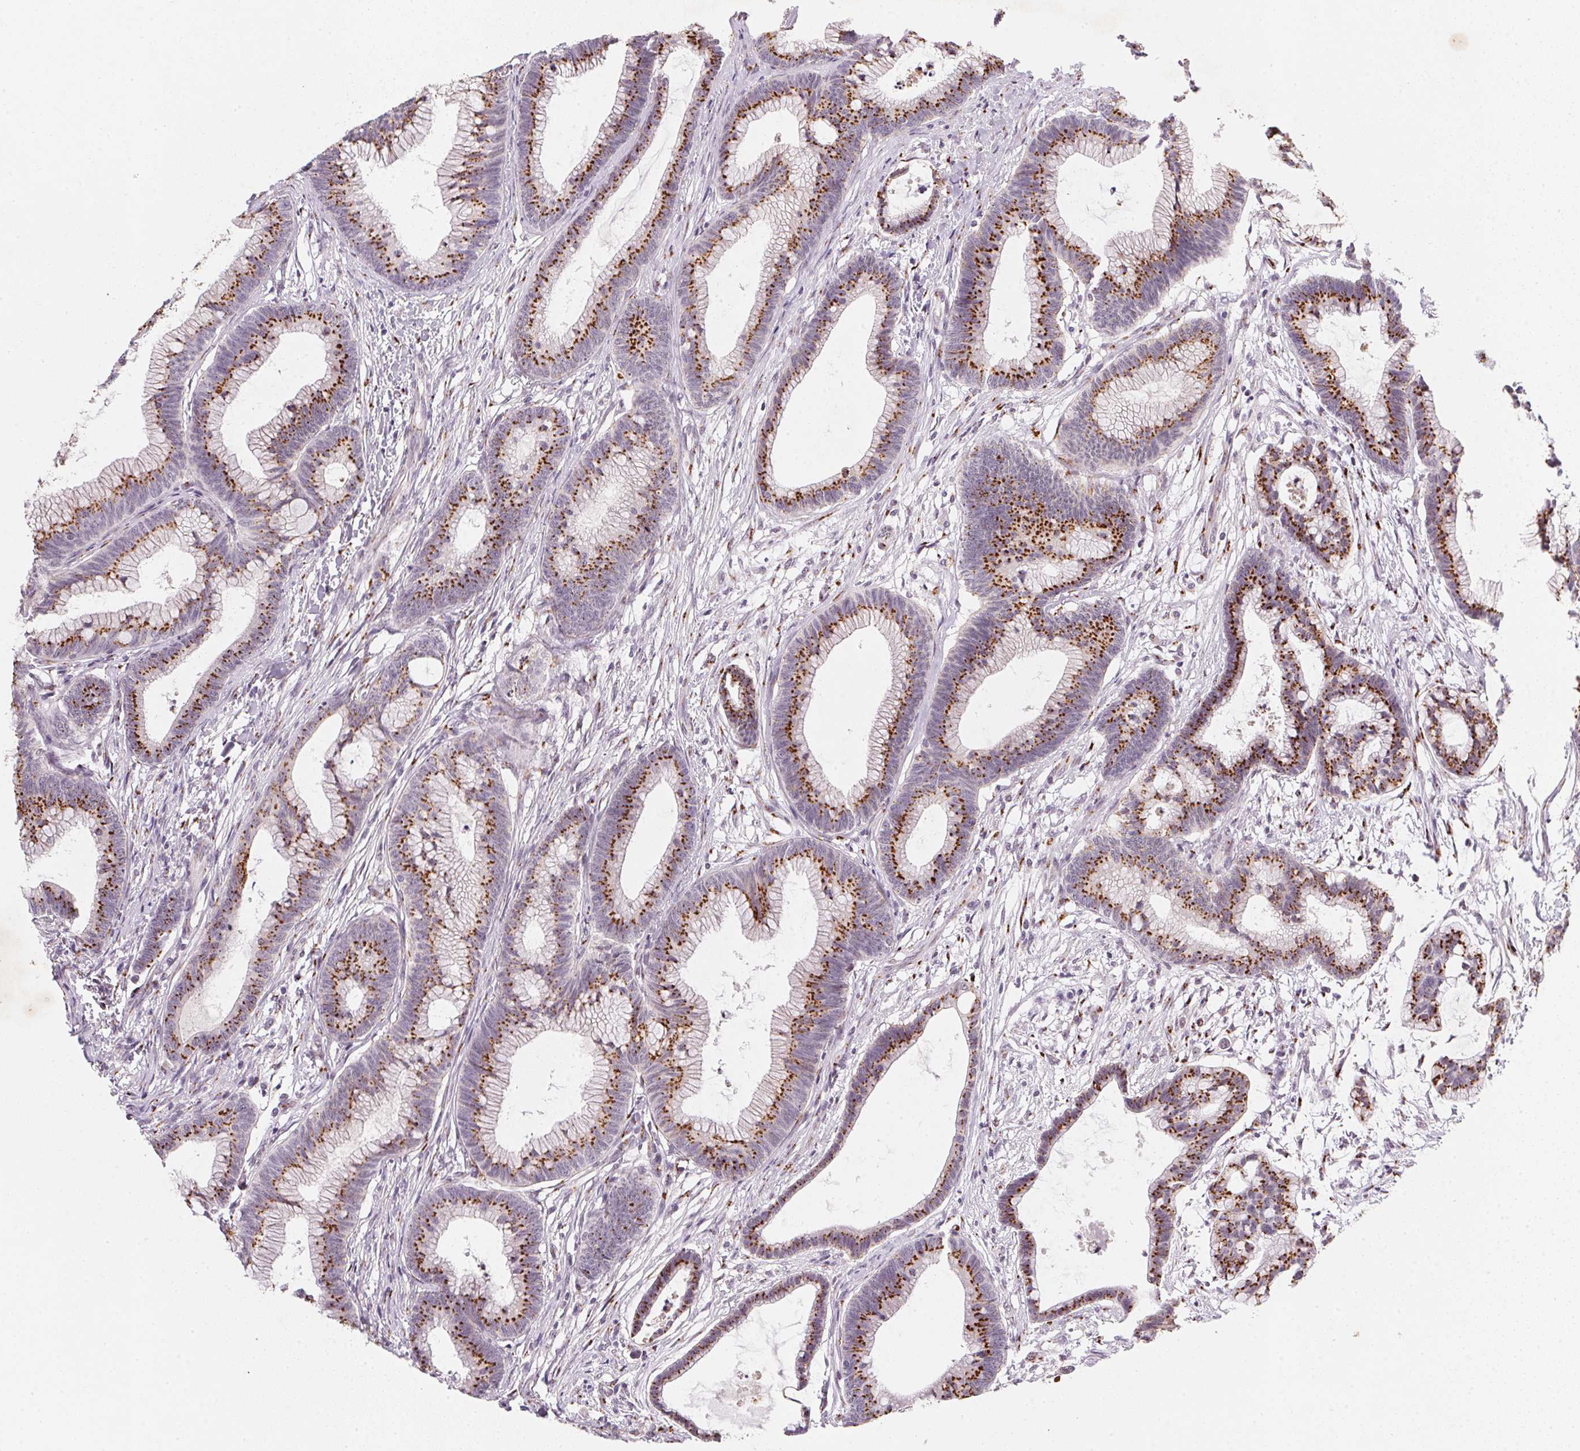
{"staining": {"intensity": "strong", "quantity": ">75%", "location": "cytoplasmic/membranous"}, "tissue": "colorectal cancer", "cell_type": "Tumor cells", "image_type": "cancer", "snomed": [{"axis": "morphology", "description": "Adenocarcinoma, NOS"}, {"axis": "topography", "description": "Colon"}], "caption": "This image exhibits immunohistochemistry (IHC) staining of human colorectal cancer (adenocarcinoma), with high strong cytoplasmic/membranous expression in approximately >75% of tumor cells.", "gene": "RAB22A", "patient": {"sex": "female", "age": 78}}